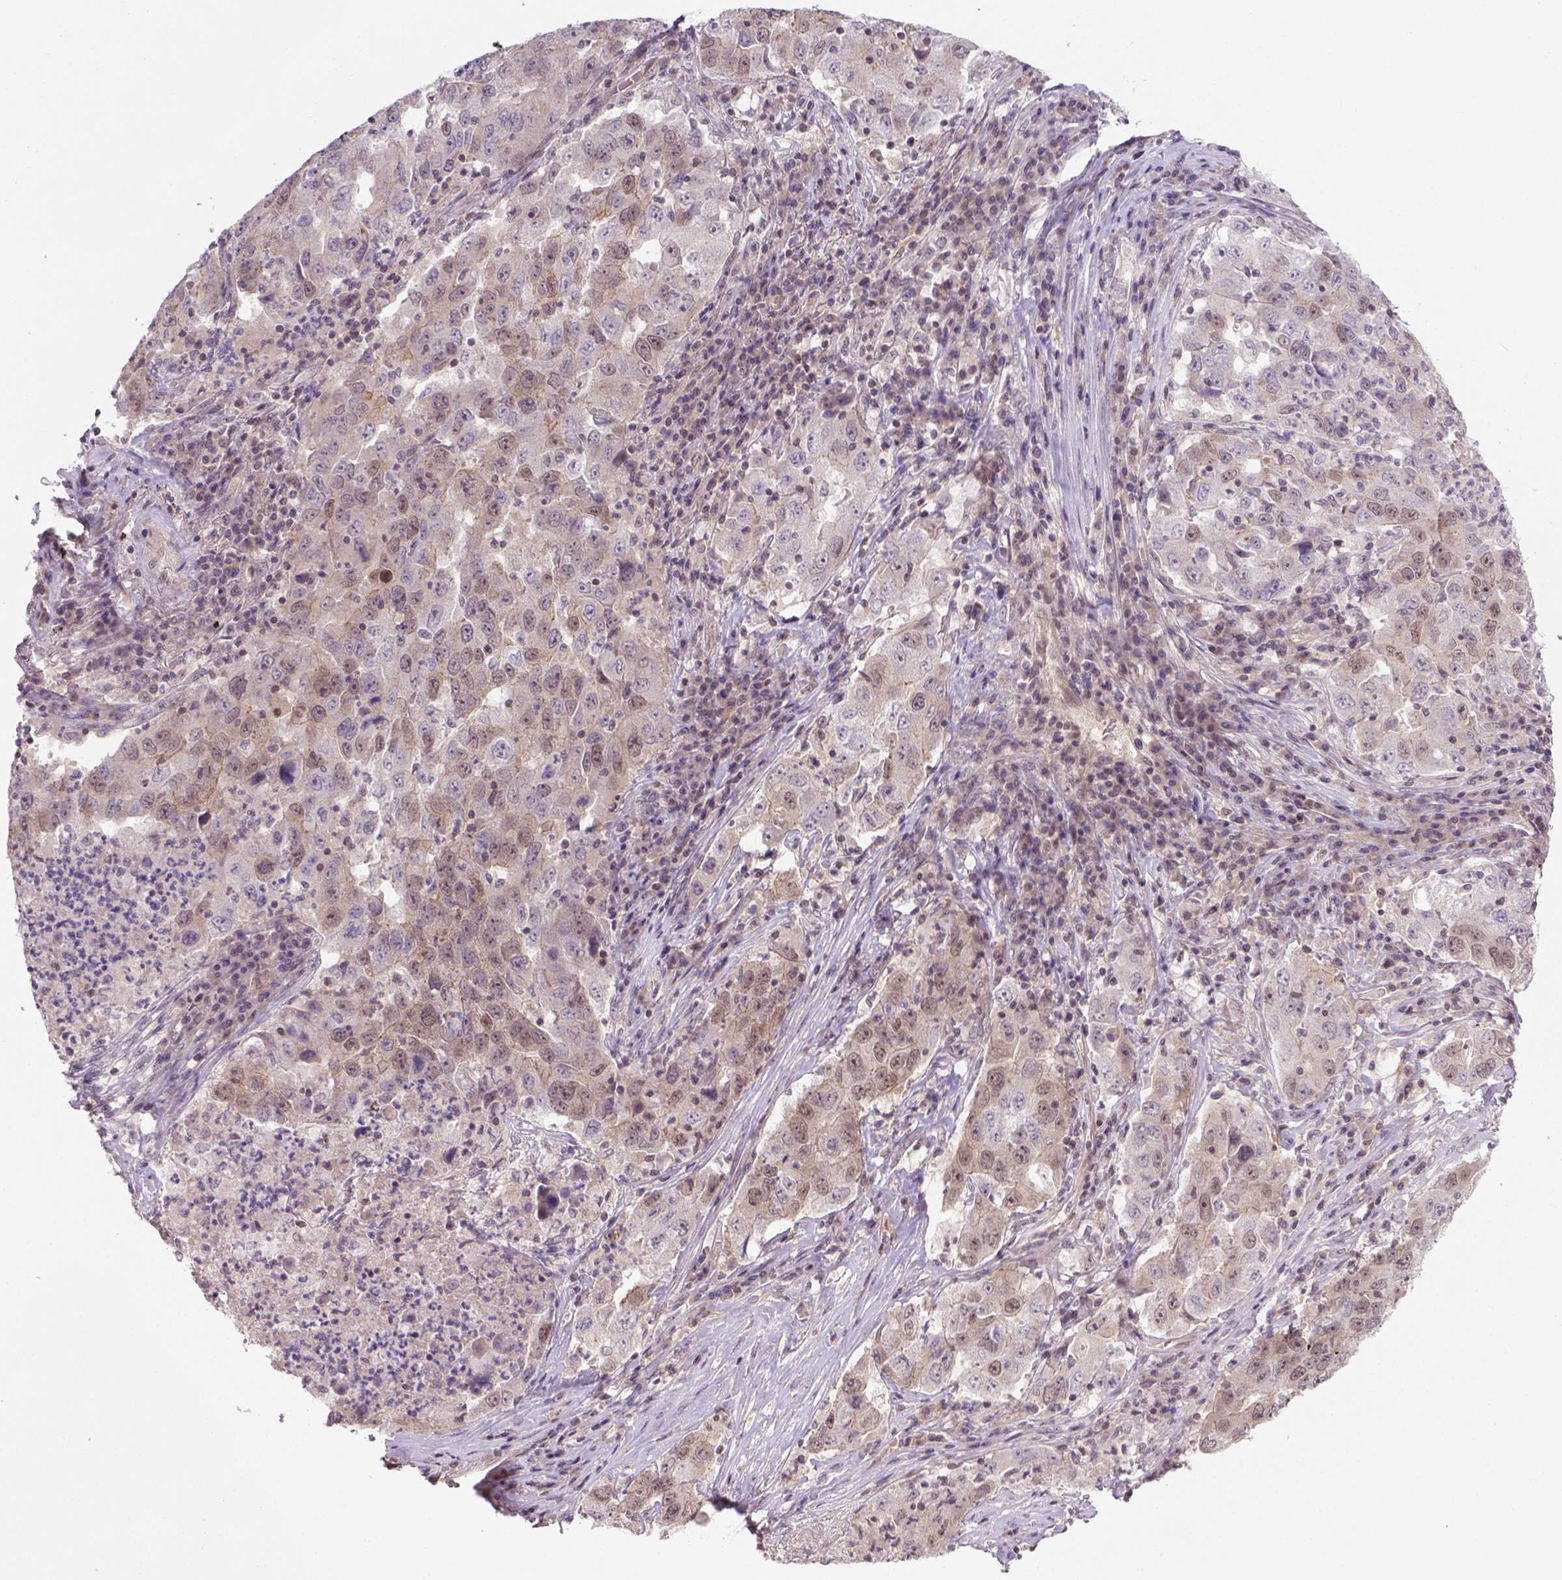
{"staining": {"intensity": "weak", "quantity": "25%-75%", "location": "nuclear"}, "tissue": "lung cancer", "cell_type": "Tumor cells", "image_type": "cancer", "snomed": [{"axis": "morphology", "description": "Adenocarcinoma, NOS"}, {"axis": "topography", "description": "Lung"}], "caption": "An IHC histopathology image of tumor tissue is shown. Protein staining in brown highlights weak nuclear positivity in lung cancer (adenocarcinoma) within tumor cells.", "gene": "ANKRD54", "patient": {"sex": "male", "age": 73}}